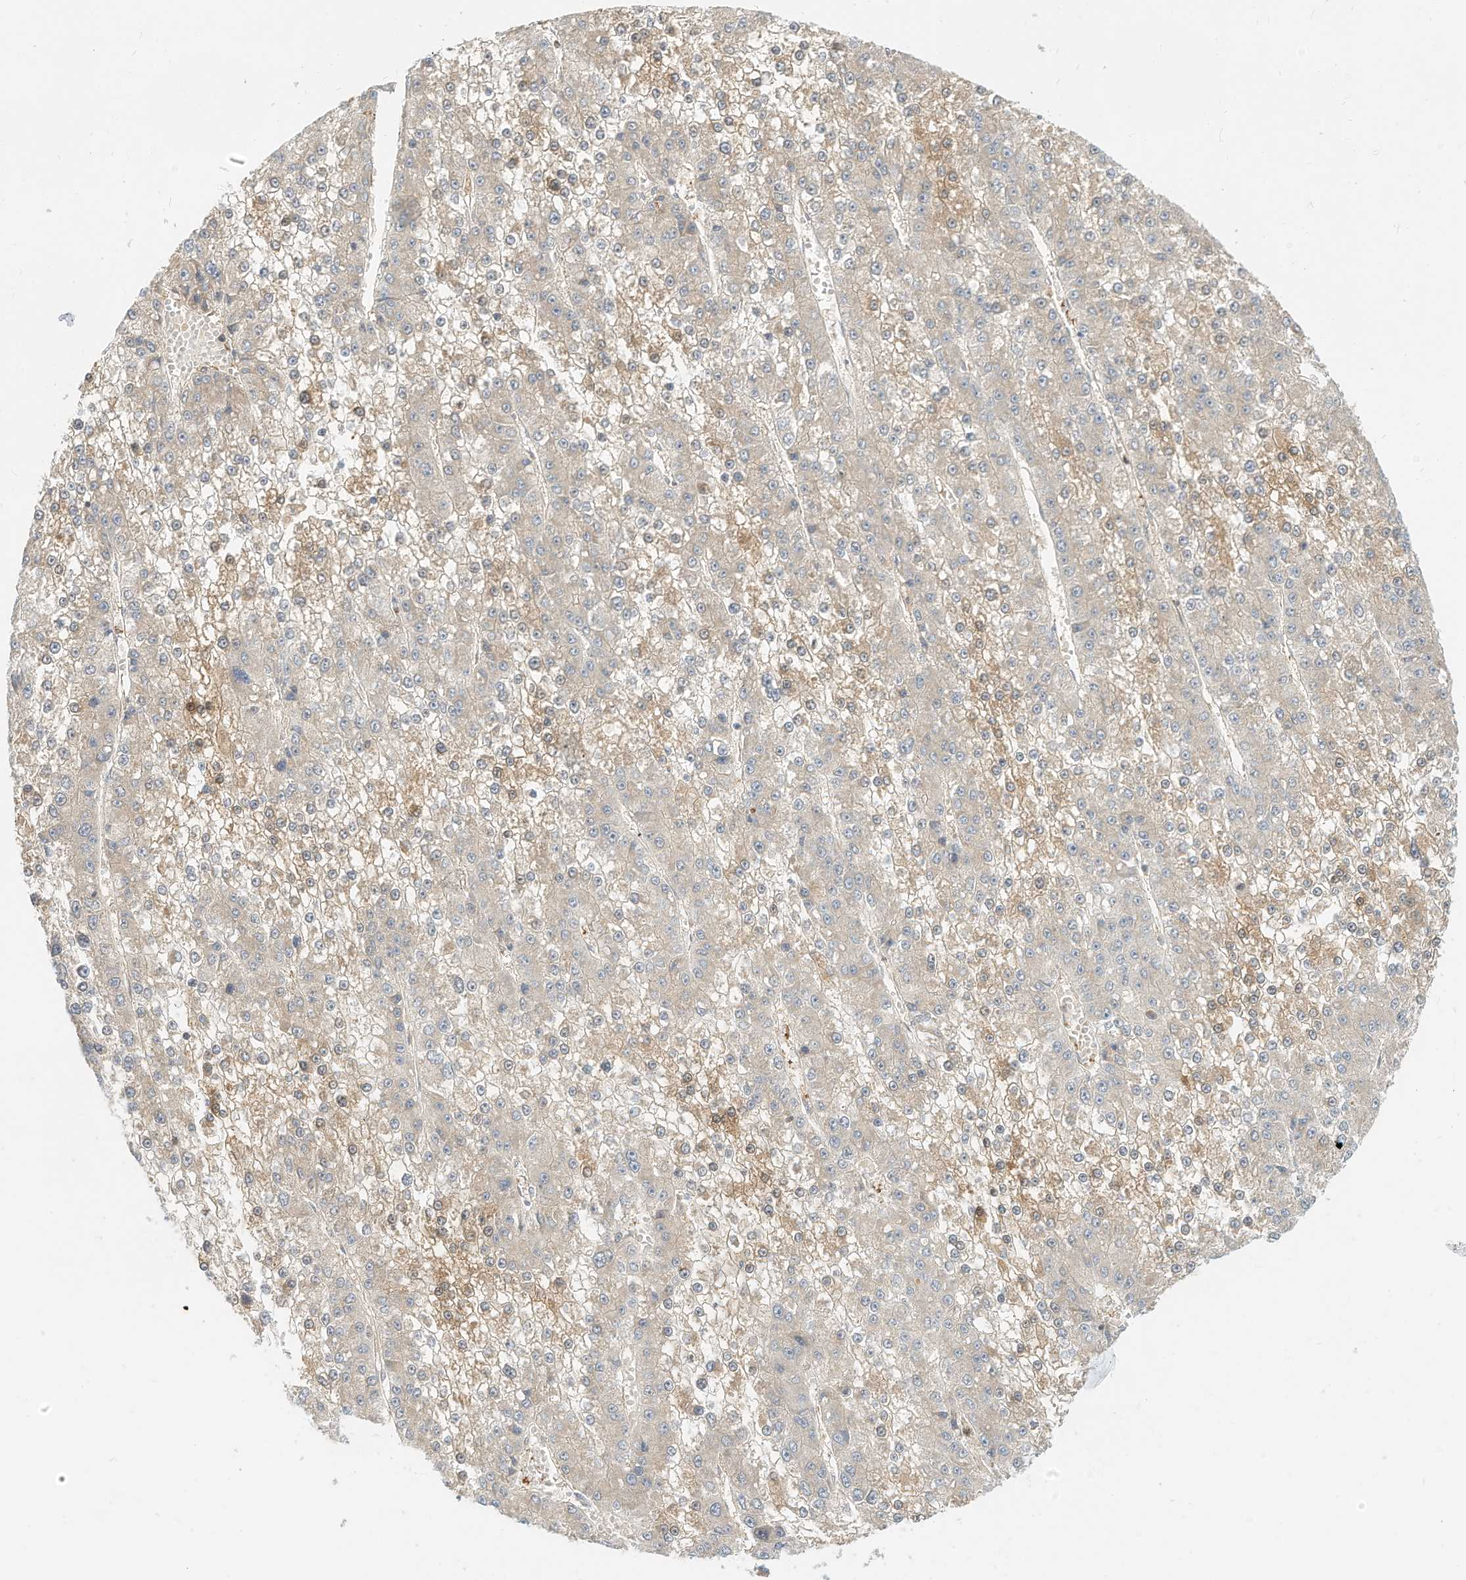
{"staining": {"intensity": "moderate", "quantity": "<25%", "location": "cytoplasmic/membranous"}, "tissue": "liver cancer", "cell_type": "Tumor cells", "image_type": "cancer", "snomed": [{"axis": "morphology", "description": "Carcinoma, Hepatocellular, NOS"}, {"axis": "topography", "description": "Liver"}], "caption": "Immunohistochemistry (IHC) image of neoplastic tissue: human liver cancer stained using immunohistochemistry reveals low levels of moderate protein expression localized specifically in the cytoplasmic/membranous of tumor cells, appearing as a cytoplasmic/membranous brown color.", "gene": "OFD1", "patient": {"sex": "female", "age": 73}}